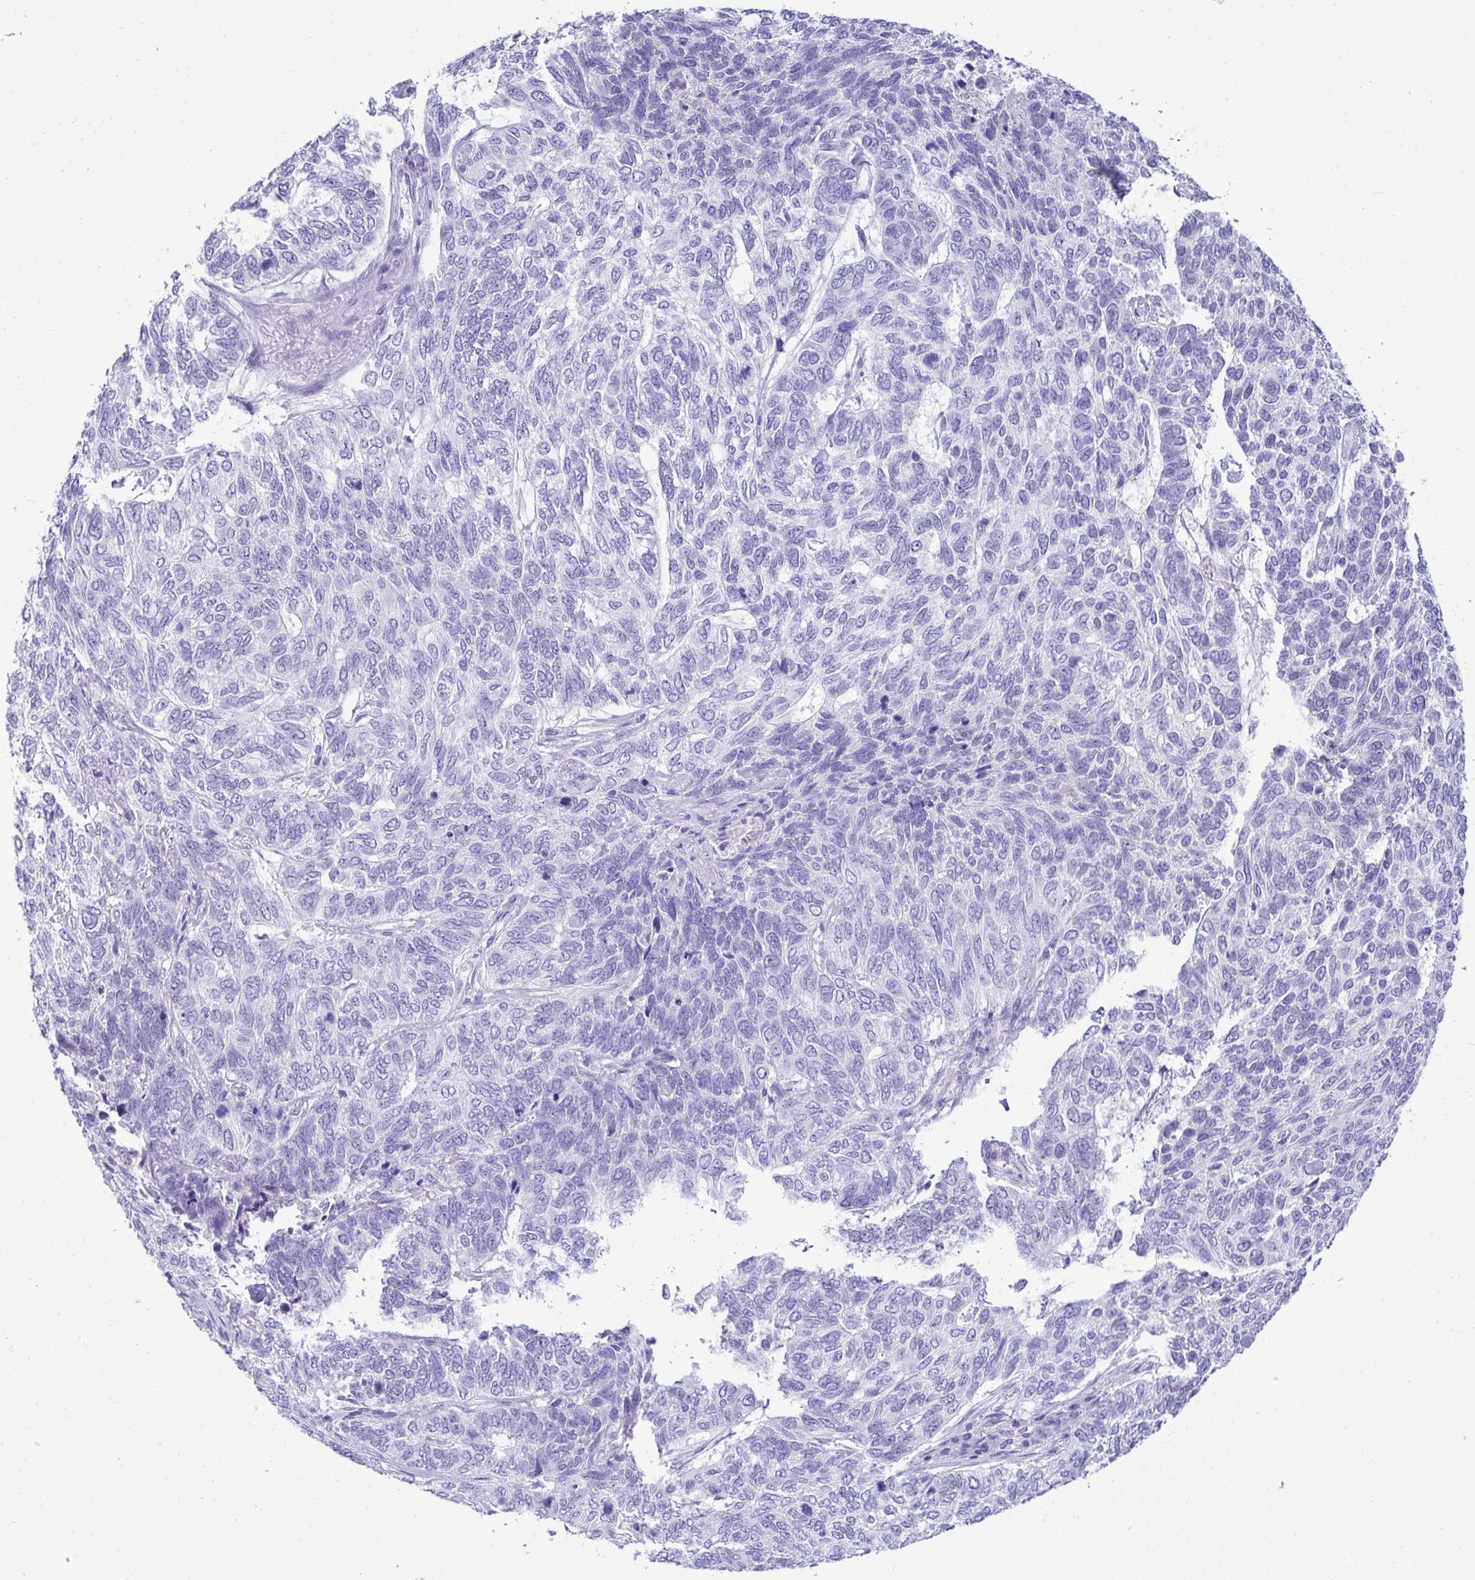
{"staining": {"intensity": "negative", "quantity": "none", "location": "none"}, "tissue": "skin cancer", "cell_type": "Tumor cells", "image_type": "cancer", "snomed": [{"axis": "morphology", "description": "Basal cell carcinoma"}, {"axis": "topography", "description": "Skin"}], "caption": "Skin cancer stained for a protein using immunohistochemistry (IHC) exhibits no expression tumor cells.", "gene": "HSPB6", "patient": {"sex": "female", "age": 65}}